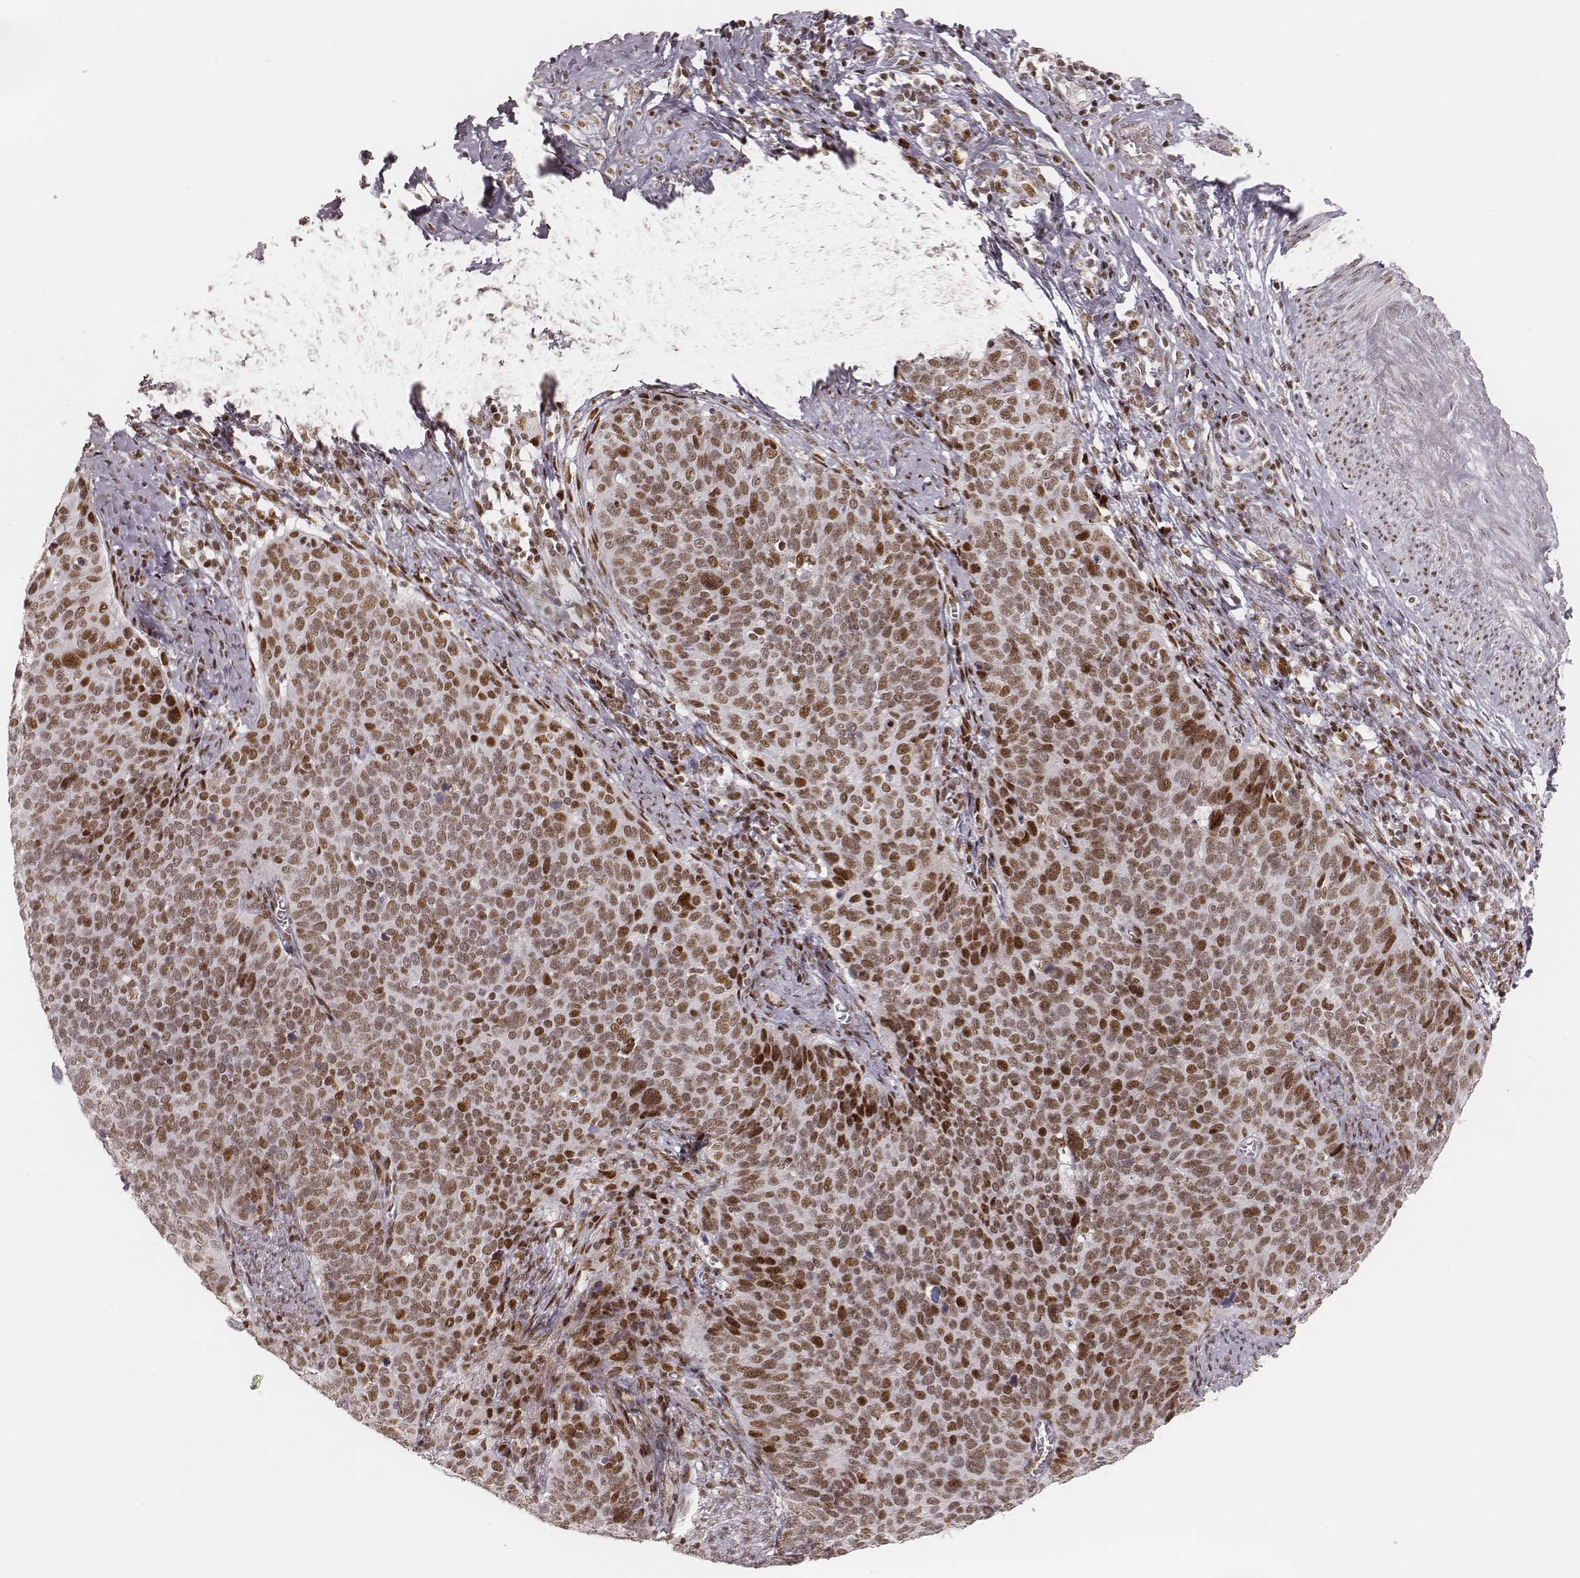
{"staining": {"intensity": "moderate", "quantity": ">75%", "location": "nuclear"}, "tissue": "cervical cancer", "cell_type": "Tumor cells", "image_type": "cancer", "snomed": [{"axis": "morphology", "description": "Normal tissue, NOS"}, {"axis": "morphology", "description": "Squamous cell carcinoma, NOS"}, {"axis": "topography", "description": "Cervix"}], "caption": "An image of human cervical squamous cell carcinoma stained for a protein exhibits moderate nuclear brown staining in tumor cells.", "gene": "HNRNPC", "patient": {"sex": "female", "age": 39}}